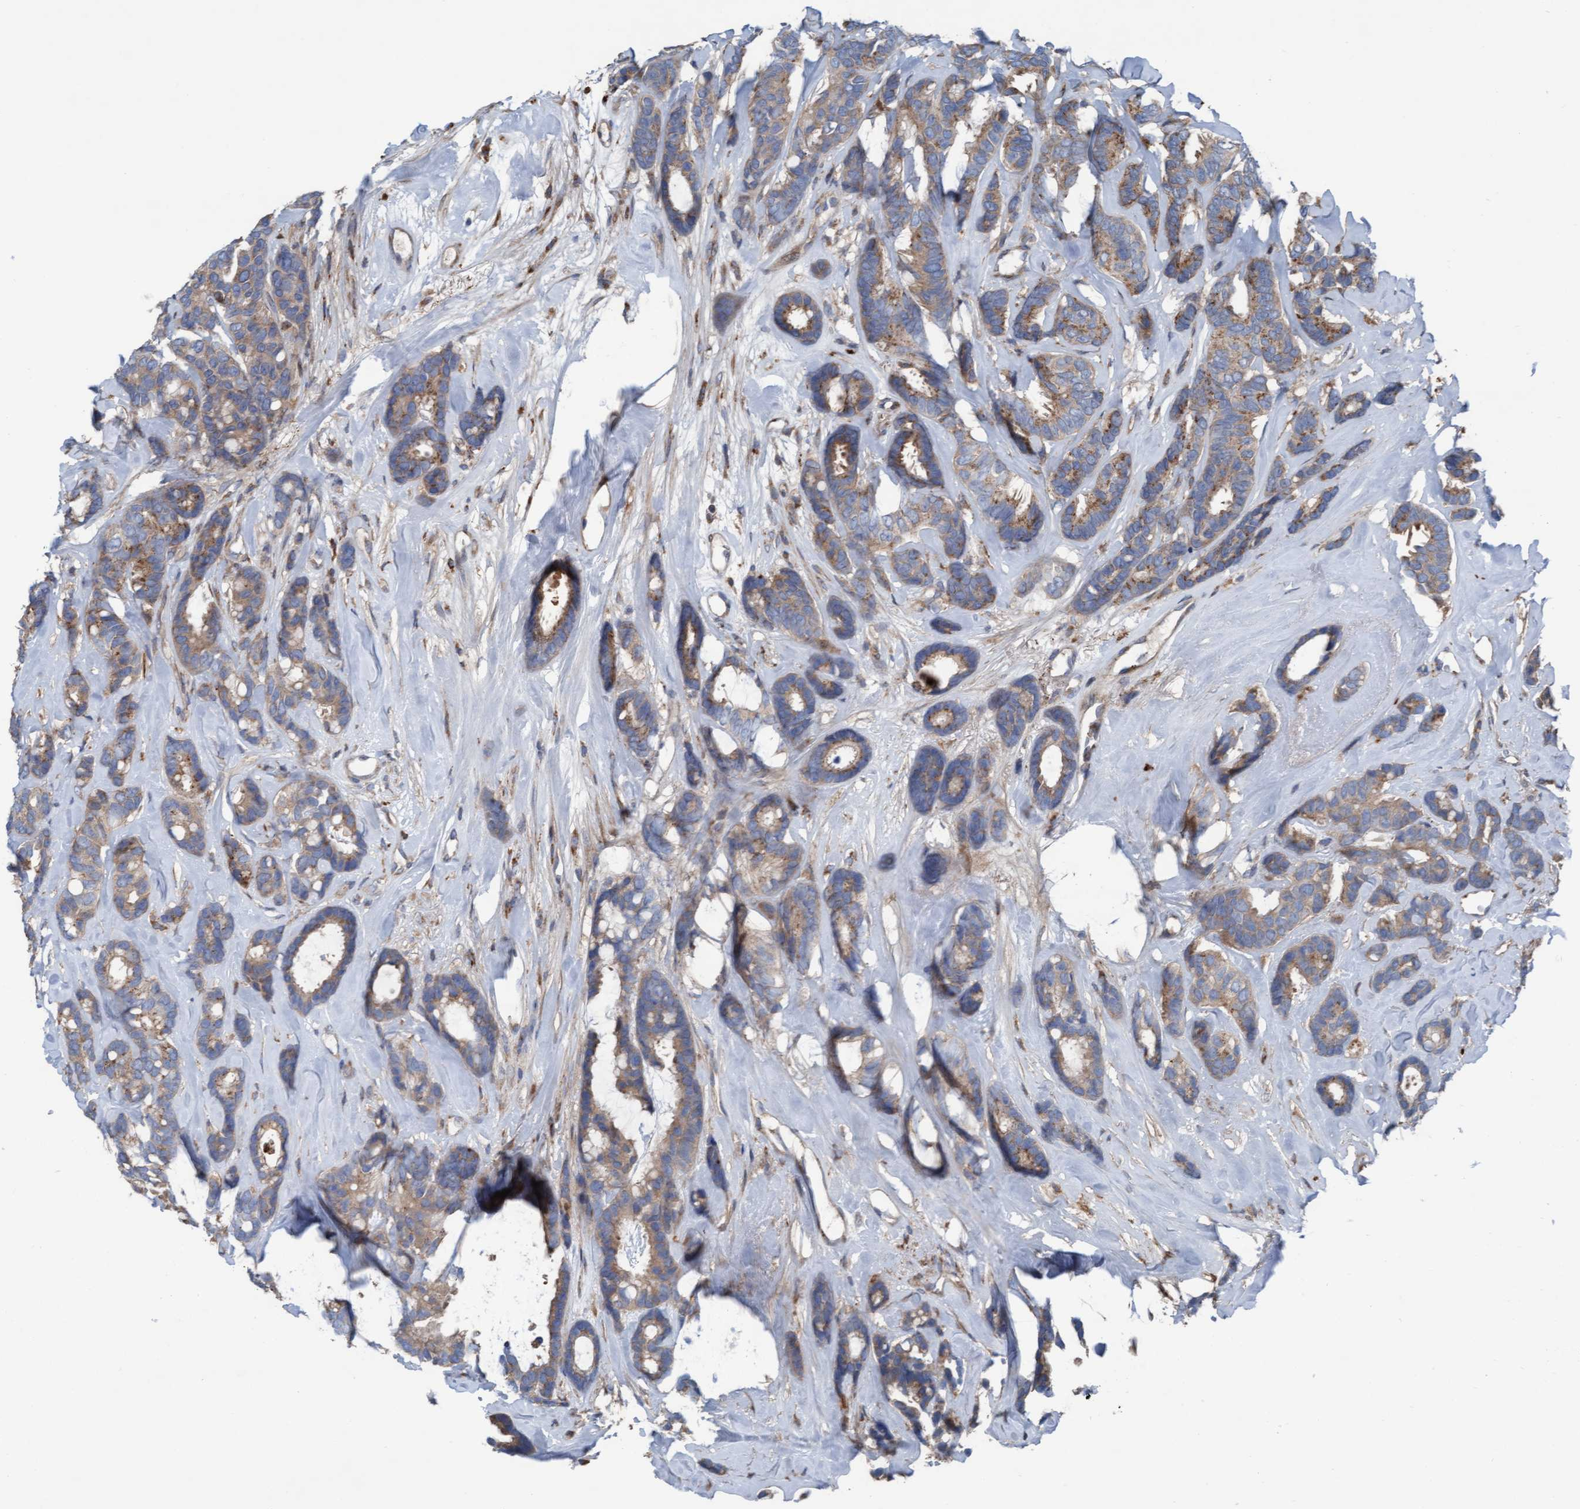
{"staining": {"intensity": "moderate", "quantity": ">75%", "location": "cytoplasmic/membranous"}, "tissue": "breast cancer", "cell_type": "Tumor cells", "image_type": "cancer", "snomed": [{"axis": "morphology", "description": "Duct carcinoma"}, {"axis": "topography", "description": "Breast"}], "caption": "Breast infiltrating ductal carcinoma stained for a protein demonstrates moderate cytoplasmic/membranous positivity in tumor cells.", "gene": "KLHL26", "patient": {"sex": "female", "age": 87}}